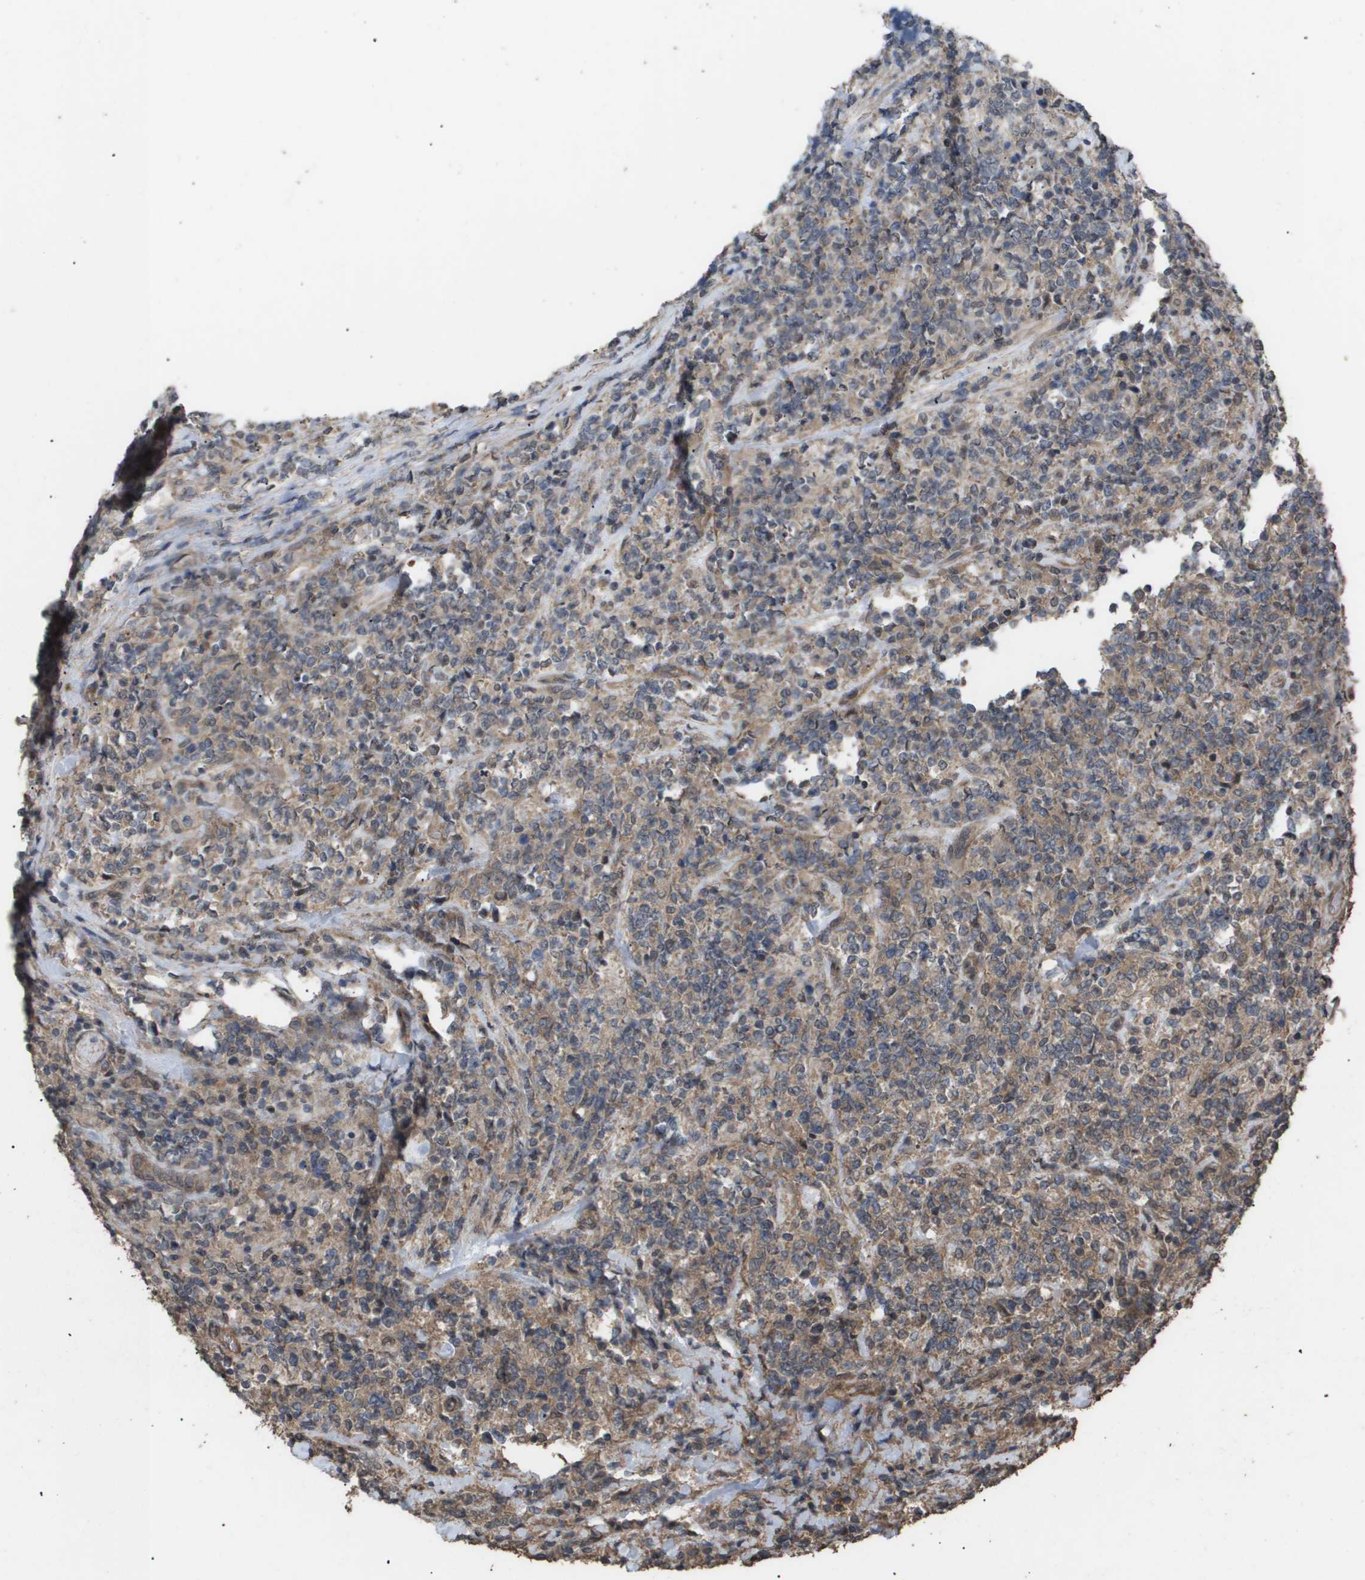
{"staining": {"intensity": "moderate", "quantity": ">75%", "location": "cytoplasmic/membranous"}, "tissue": "lymphoma", "cell_type": "Tumor cells", "image_type": "cancer", "snomed": [{"axis": "morphology", "description": "Malignant lymphoma, non-Hodgkin's type, High grade"}, {"axis": "topography", "description": "Soft tissue"}], "caption": "A high-resolution micrograph shows immunohistochemistry (IHC) staining of lymphoma, which demonstrates moderate cytoplasmic/membranous expression in about >75% of tumor cells.", "gene": "CUL5", "patient": {"sex": "male", "age": 18}}